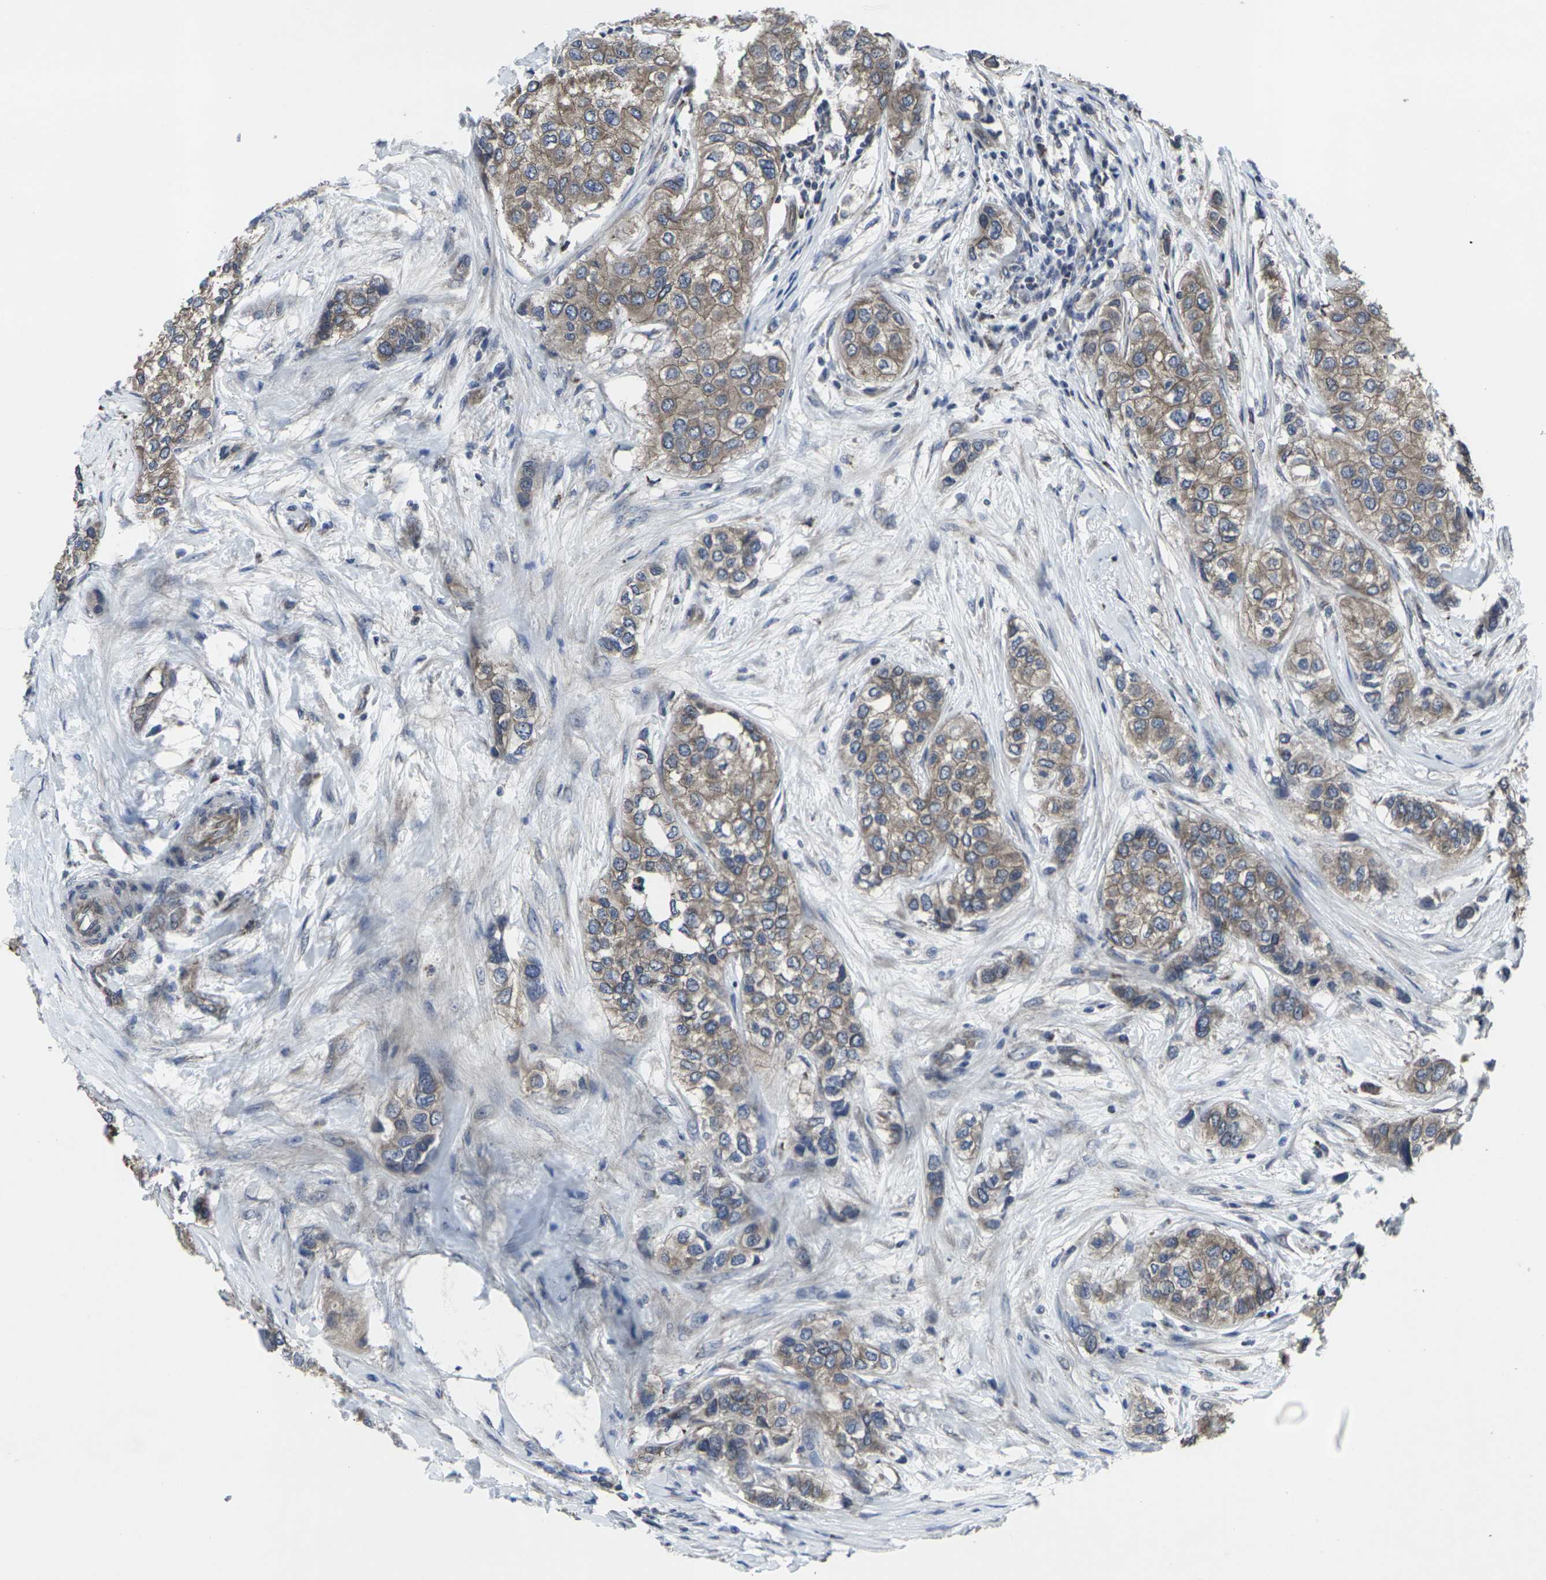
{"staining": {"intensity": "moderate", "quantity": ">75%", "location": "cytoplasmic/membranous"}, "tissue": "urothelial cancer", "cell_type": "Tumor cells", "image_type": "cancer", "snomed": [{"axis": "morphology", "description": "Urothelial carcinoma, High grade"}, {"axis": "topography", "description": "Urinary bladder"}], "caption": "About >75% of tumor cells in urothelial carcinoma (high-grade) show moderate cytoplasmic/membranous protein expression as visualized by brown immunohistochemical staining.", "gene": "MAPKAPK2", "patient": {"sex": "female", "age": 56}}